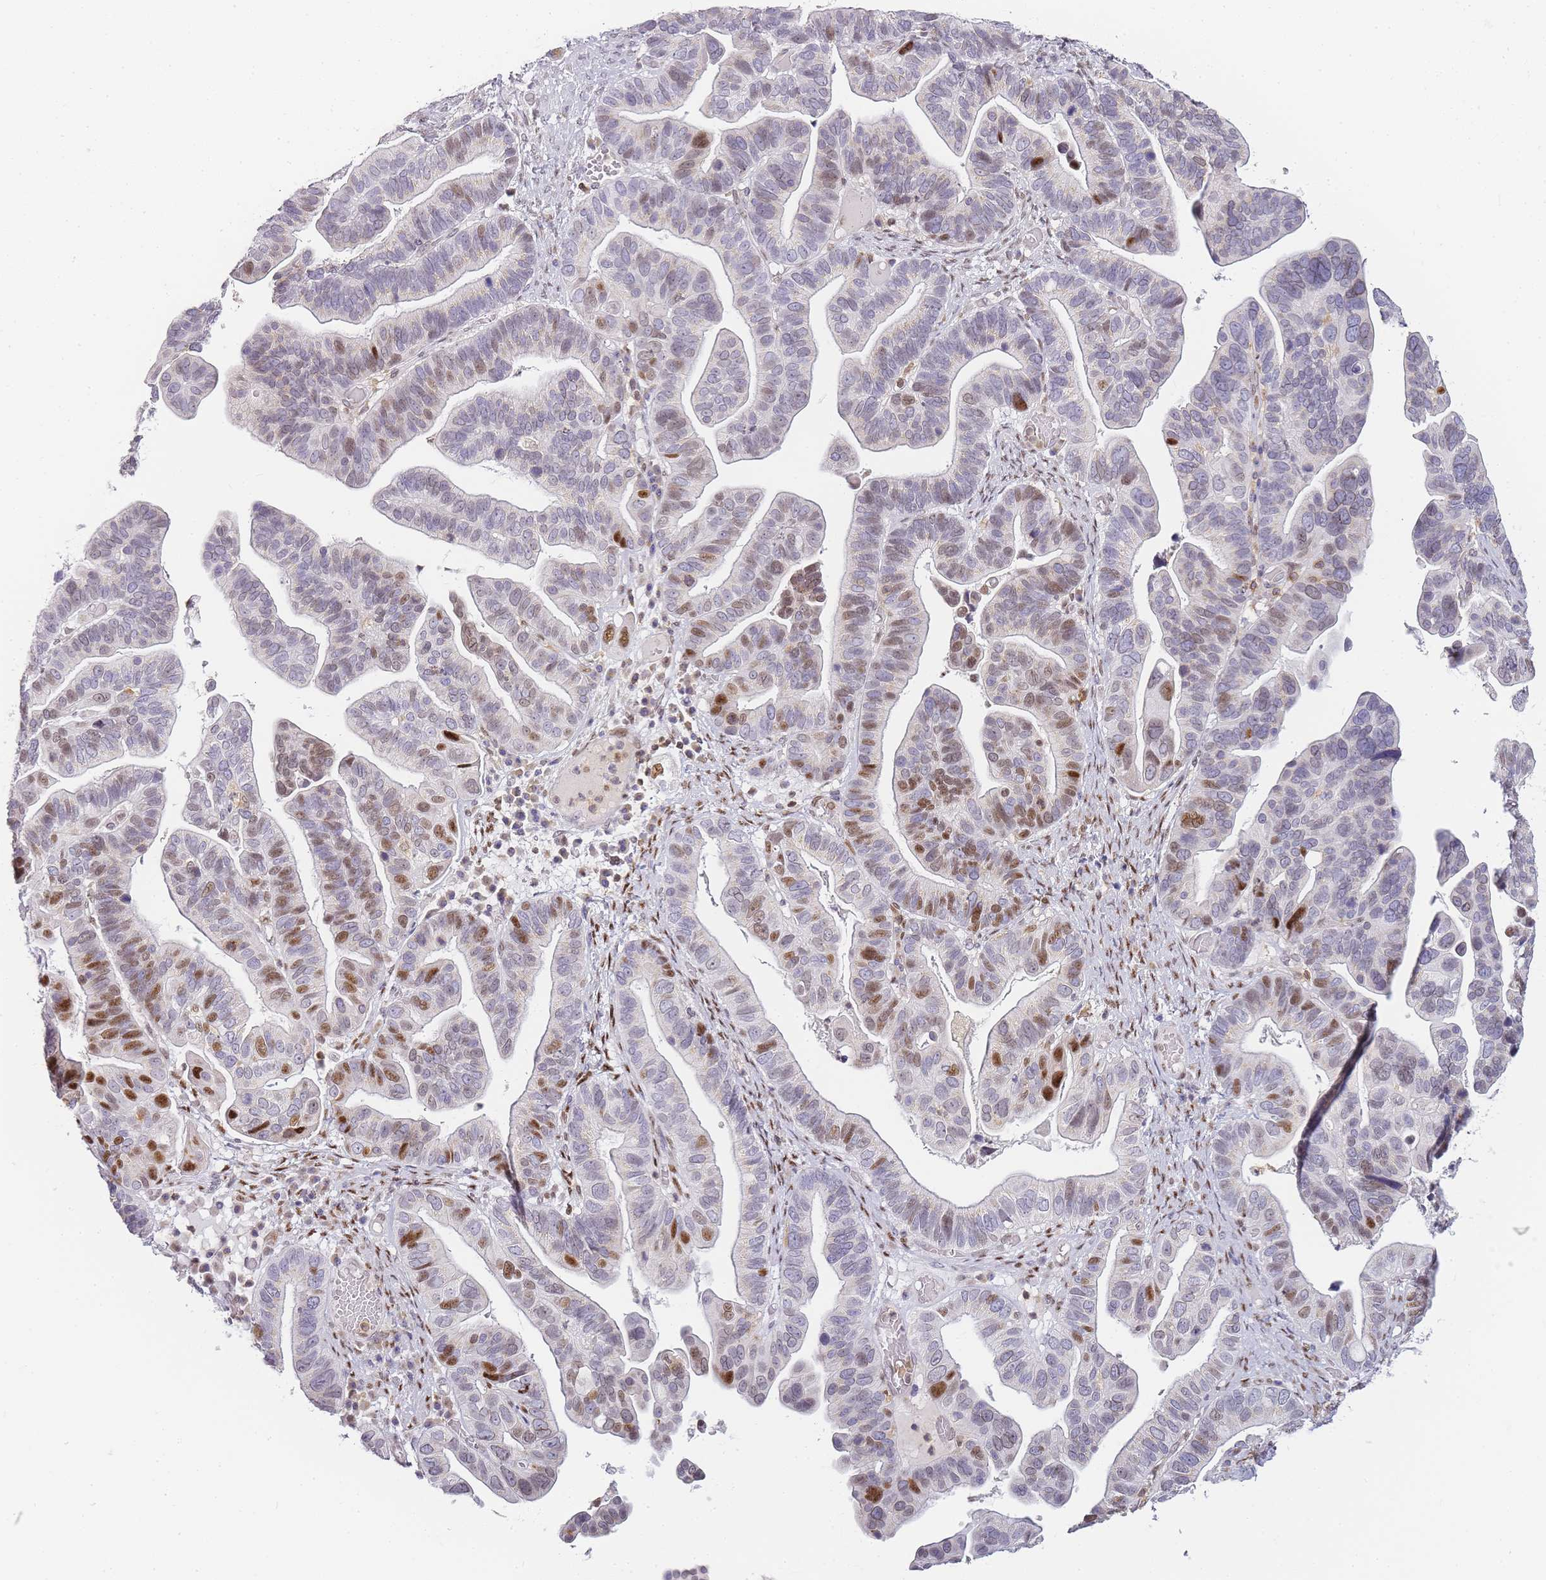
{"staining": {"intensity": "moderate", "quantity": "25%-75%", "location": "nuclear"}, "tissue": "ovarian cancer", "cell_type": "Tumor cells", "image_type": "cancer", "snomed": [{"axis": "morphology", "description": "Cystadenocarcinoma, serous, NOS"}, {"axis": "topography", "description": "Ovary"}], "caption": "A medium amount of moderate nuclear expression is seen in about 25%-75% of tumor cells in serous cystadenocarcinoma (ovarian) tissue.", "gene": "JAKMIP1", "patient": {"sex": "female", "age": 56}}